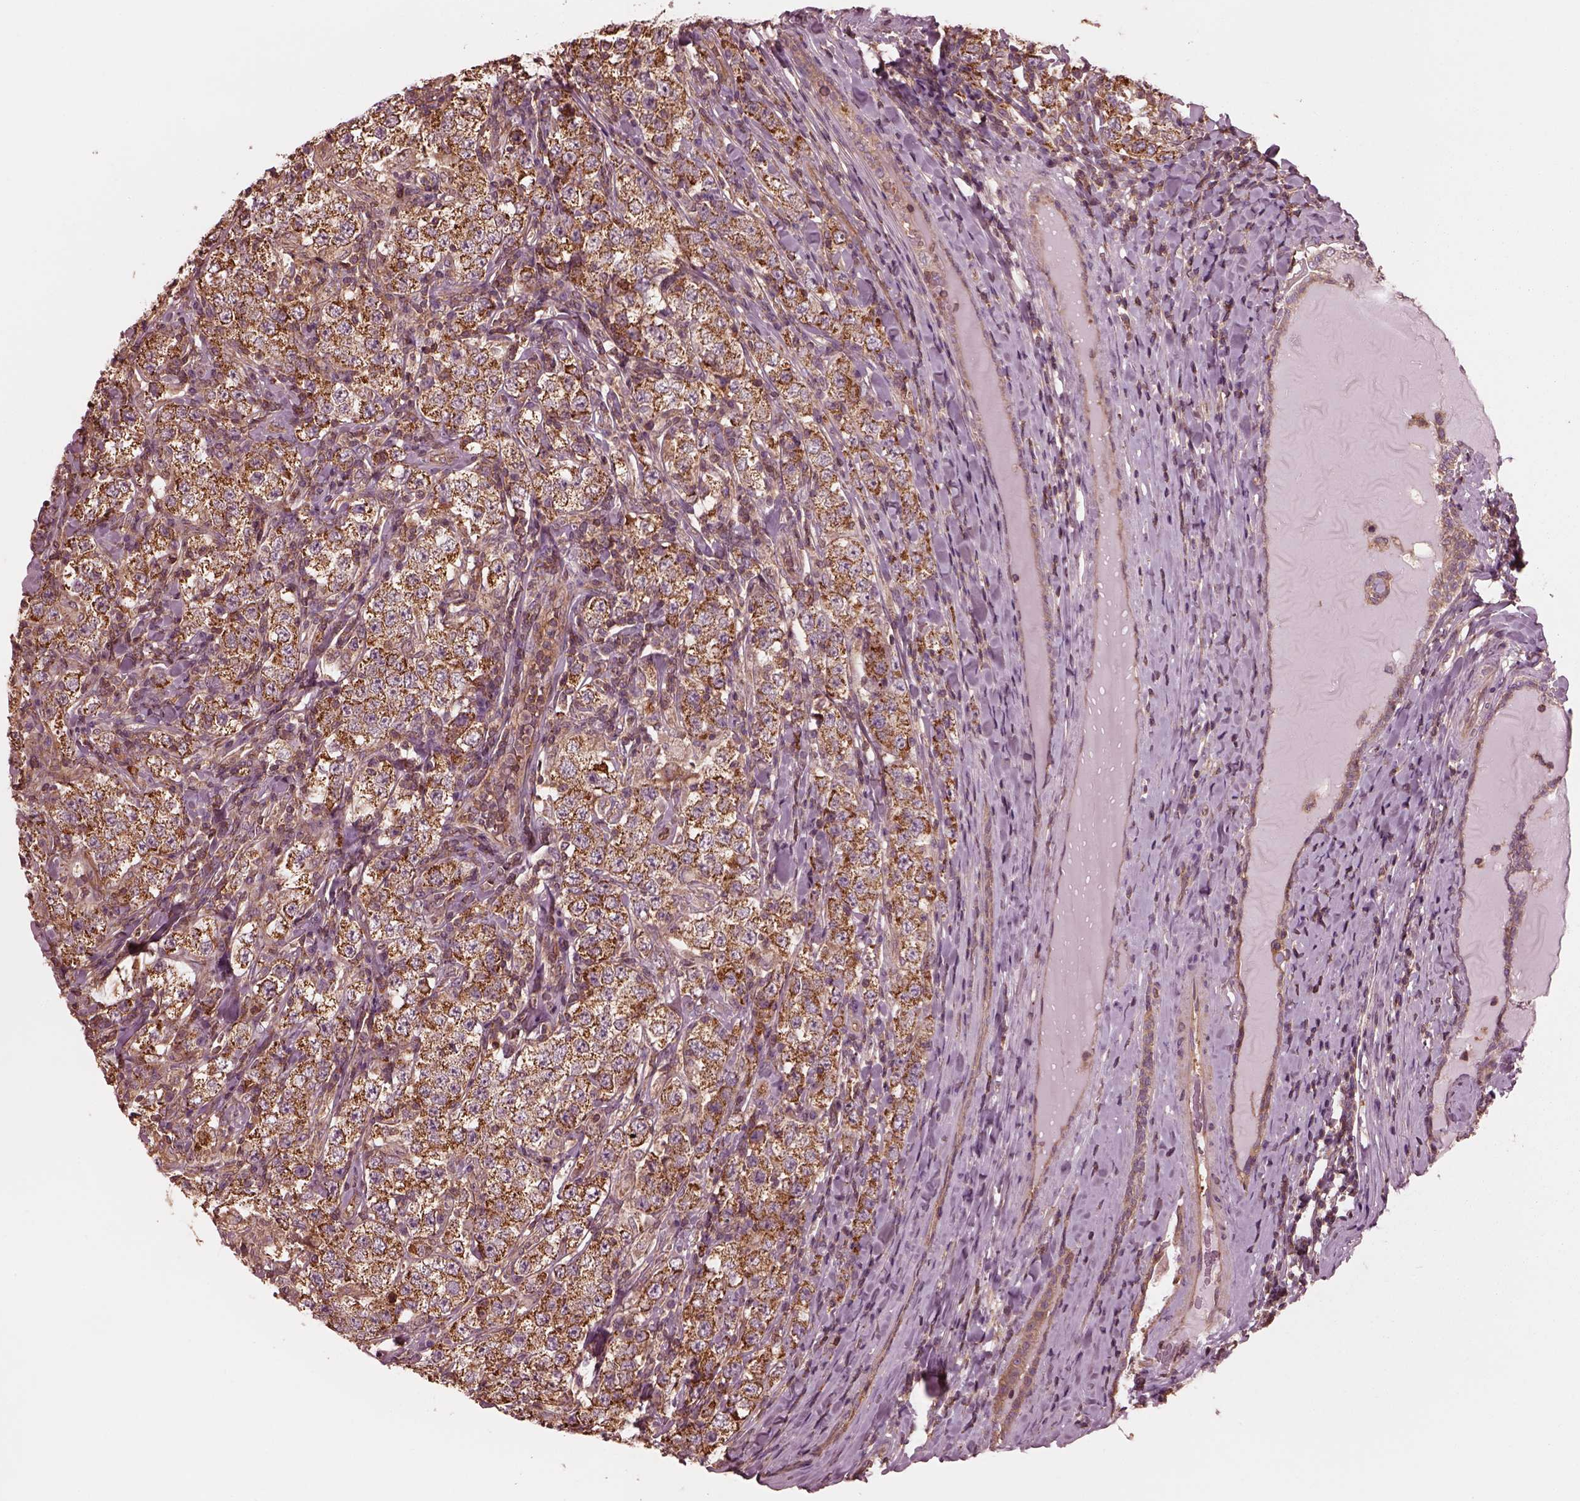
{"staining": {"intensity": "strong", "quantity": ">75%", "location": "cytoplasmic/membranous"}, "tissue": "testis cancer", "cell_type": "Tumor cells", "image_type": "cancer", "snomed": [{"axis": "morphology", "description": "Seminoma, NOS"}, {"axis": "morphology", "description": "Carcinoma, Embryonal, NOS"}, {"axis": "topography", "description": "Testis"}], "caption": "Immunohistochemical staining of testis seminoma demonstrates high levels of strong cytoplasmic/membranous protein positivity in about >75% of tumor cells.", "gene": "STK33", "patient": {"sex": "male", "age": 41}}